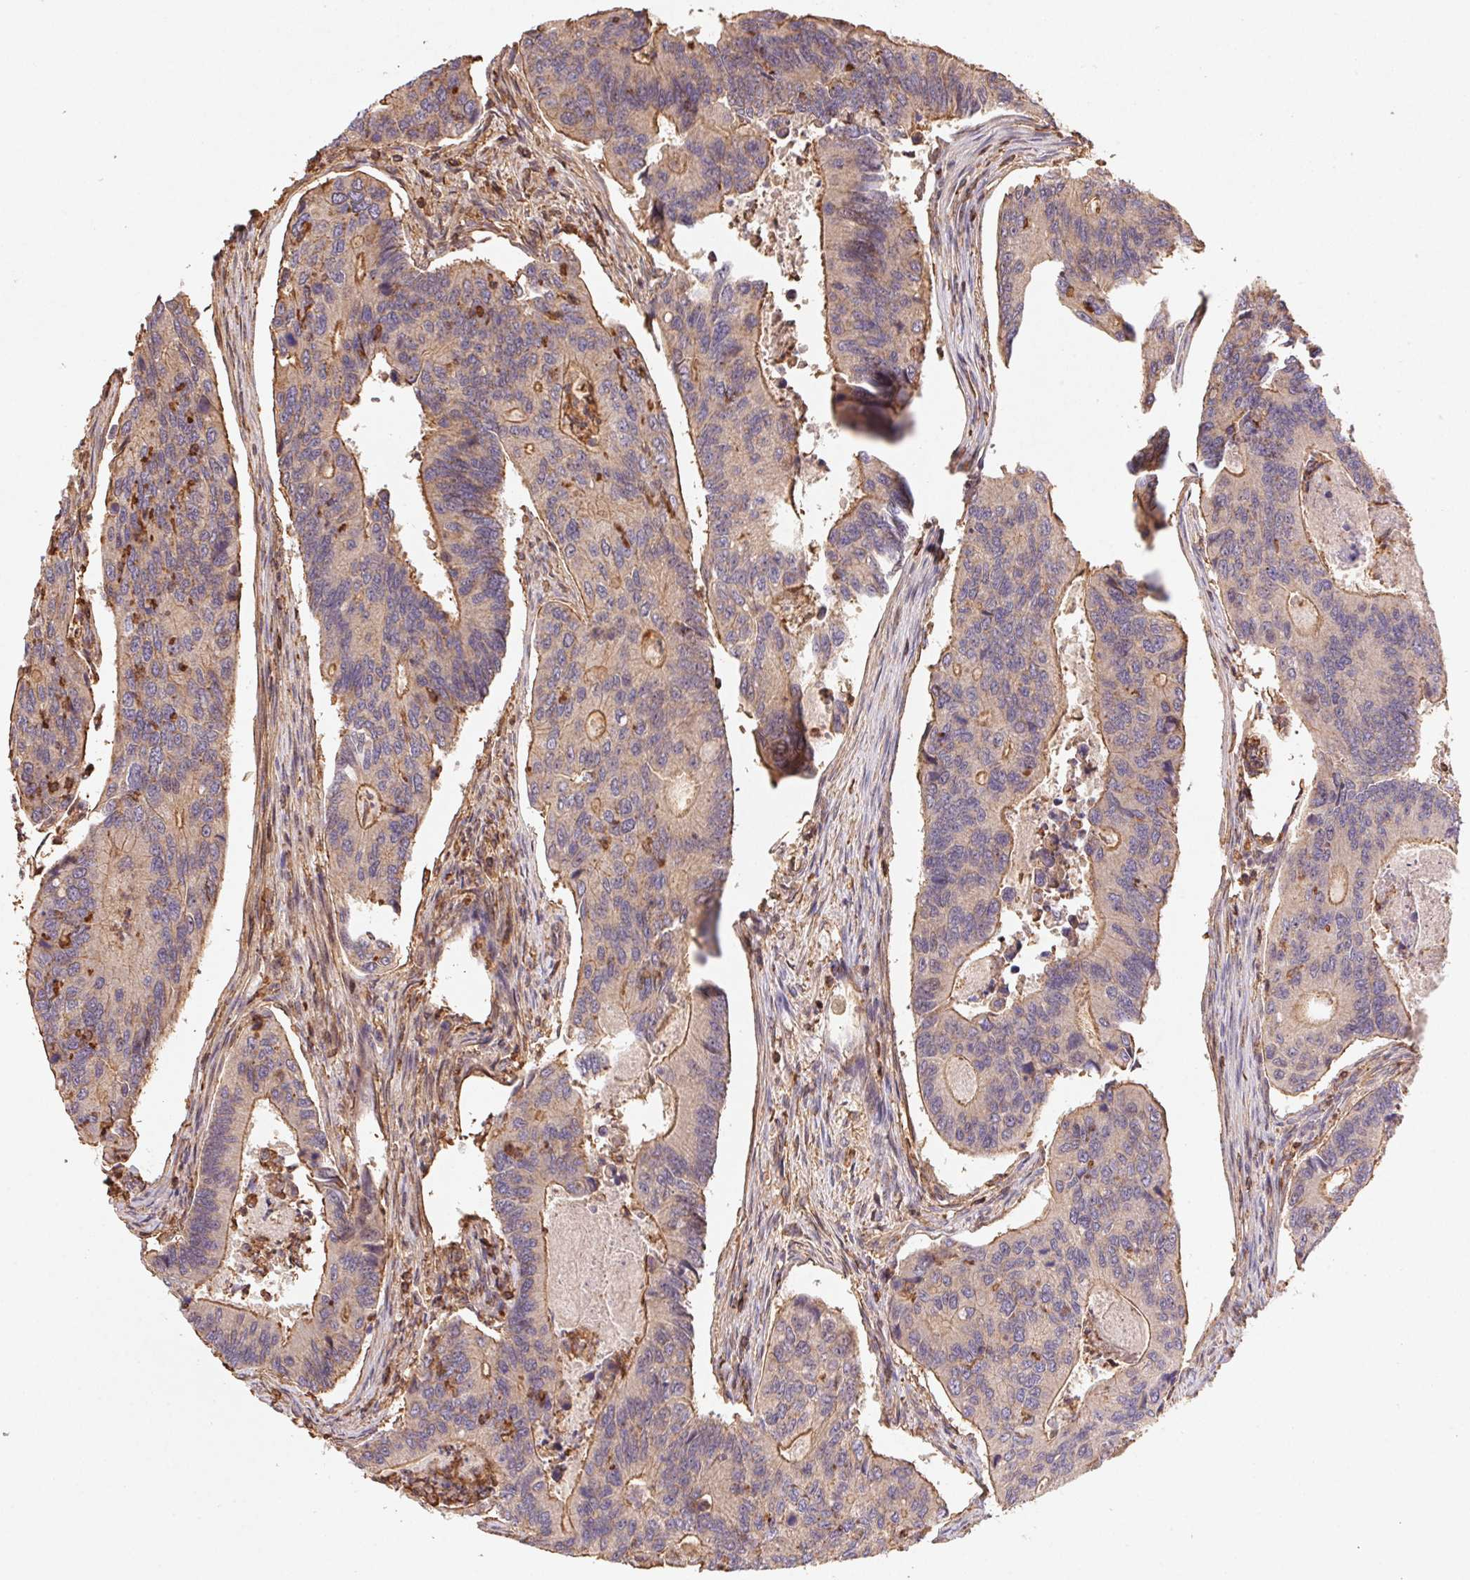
{"staining": {"intensity": "moderate", "quantity": "25%-75%", "location": "cytoplasmic/membranous"}, "tissue": "colorectal cancer", "cell_type": "Tumor cells", "image_type": "cancer", "snomed": [{"axis": "morphology", "description": "Adenocarcinoma, NOS"}, {"axis": "topography", "description": "Colon"}], "caption": "This is a histology image of immunohistochemistry (IHC) staining of colorectal cancer (adenocarcinoma), which shows moderate expression in the cytoplasmic/membranous of tumor cells.", "gene": "ATG10", "patient": {"sex": "female", "age": 67}}